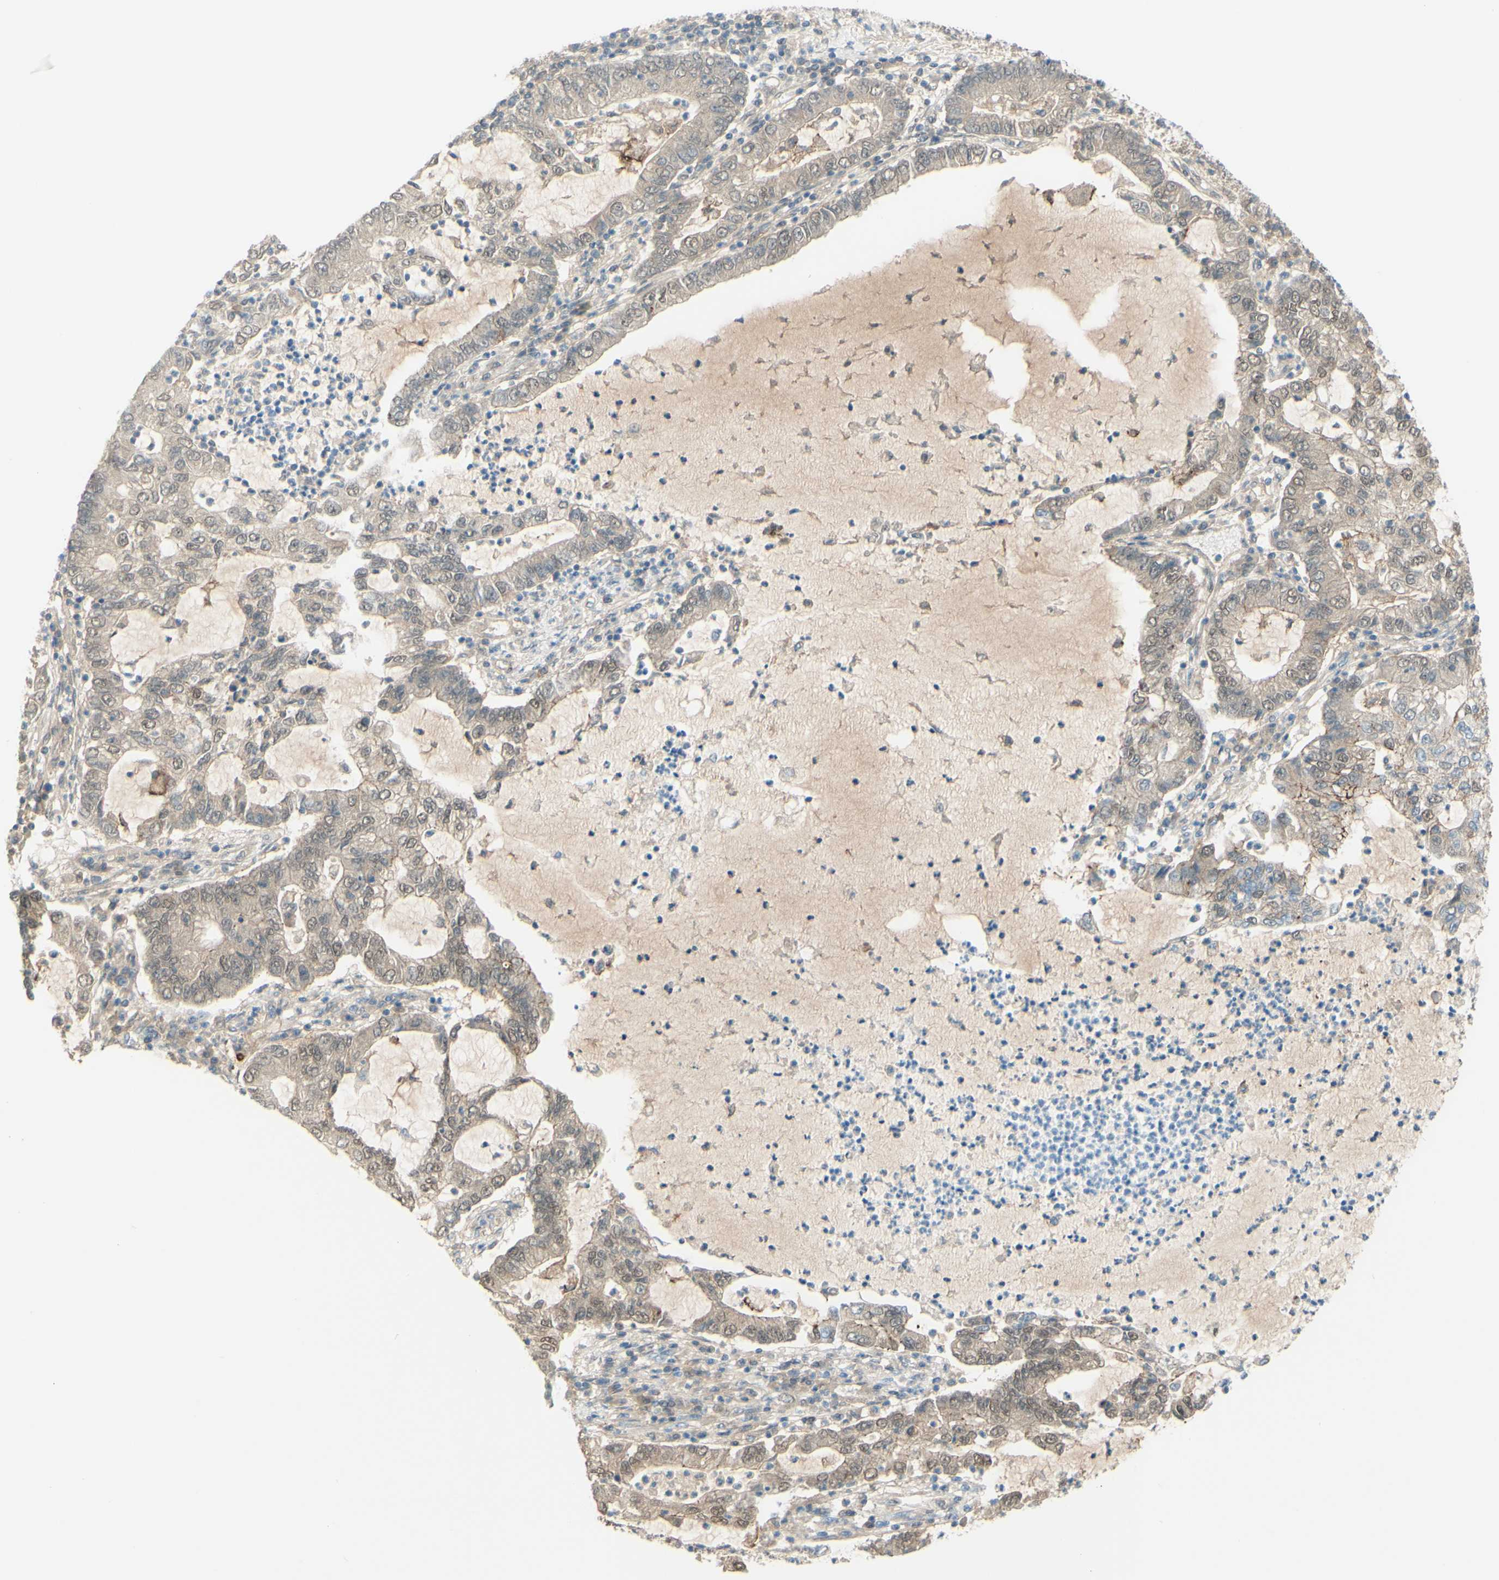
{"staining": {"intensity": "weak", "quantity": ">75%", "location": "cytoplasmic/membranous,nuclear"}, "tissue": "lung cancer", "cell_type": "Tumor cells", "image_type": "cancer", "snomed": [{"axis": "morphology", "description": "Adenocarcinoma, NOS"}, {"axis": "topography", "description": "Lung"}], "caption": "Lung adenocarcinoma stained with DAB (3,3'-diaminobenzidine) immunohistochemistry (IHC) exhibits low levels of weak cytoplasmic/membranous and nuclear positivity in about >75% of tumor cells.", "gene": "ALCAM", "patient": {"sex": "female", "age": 51}}